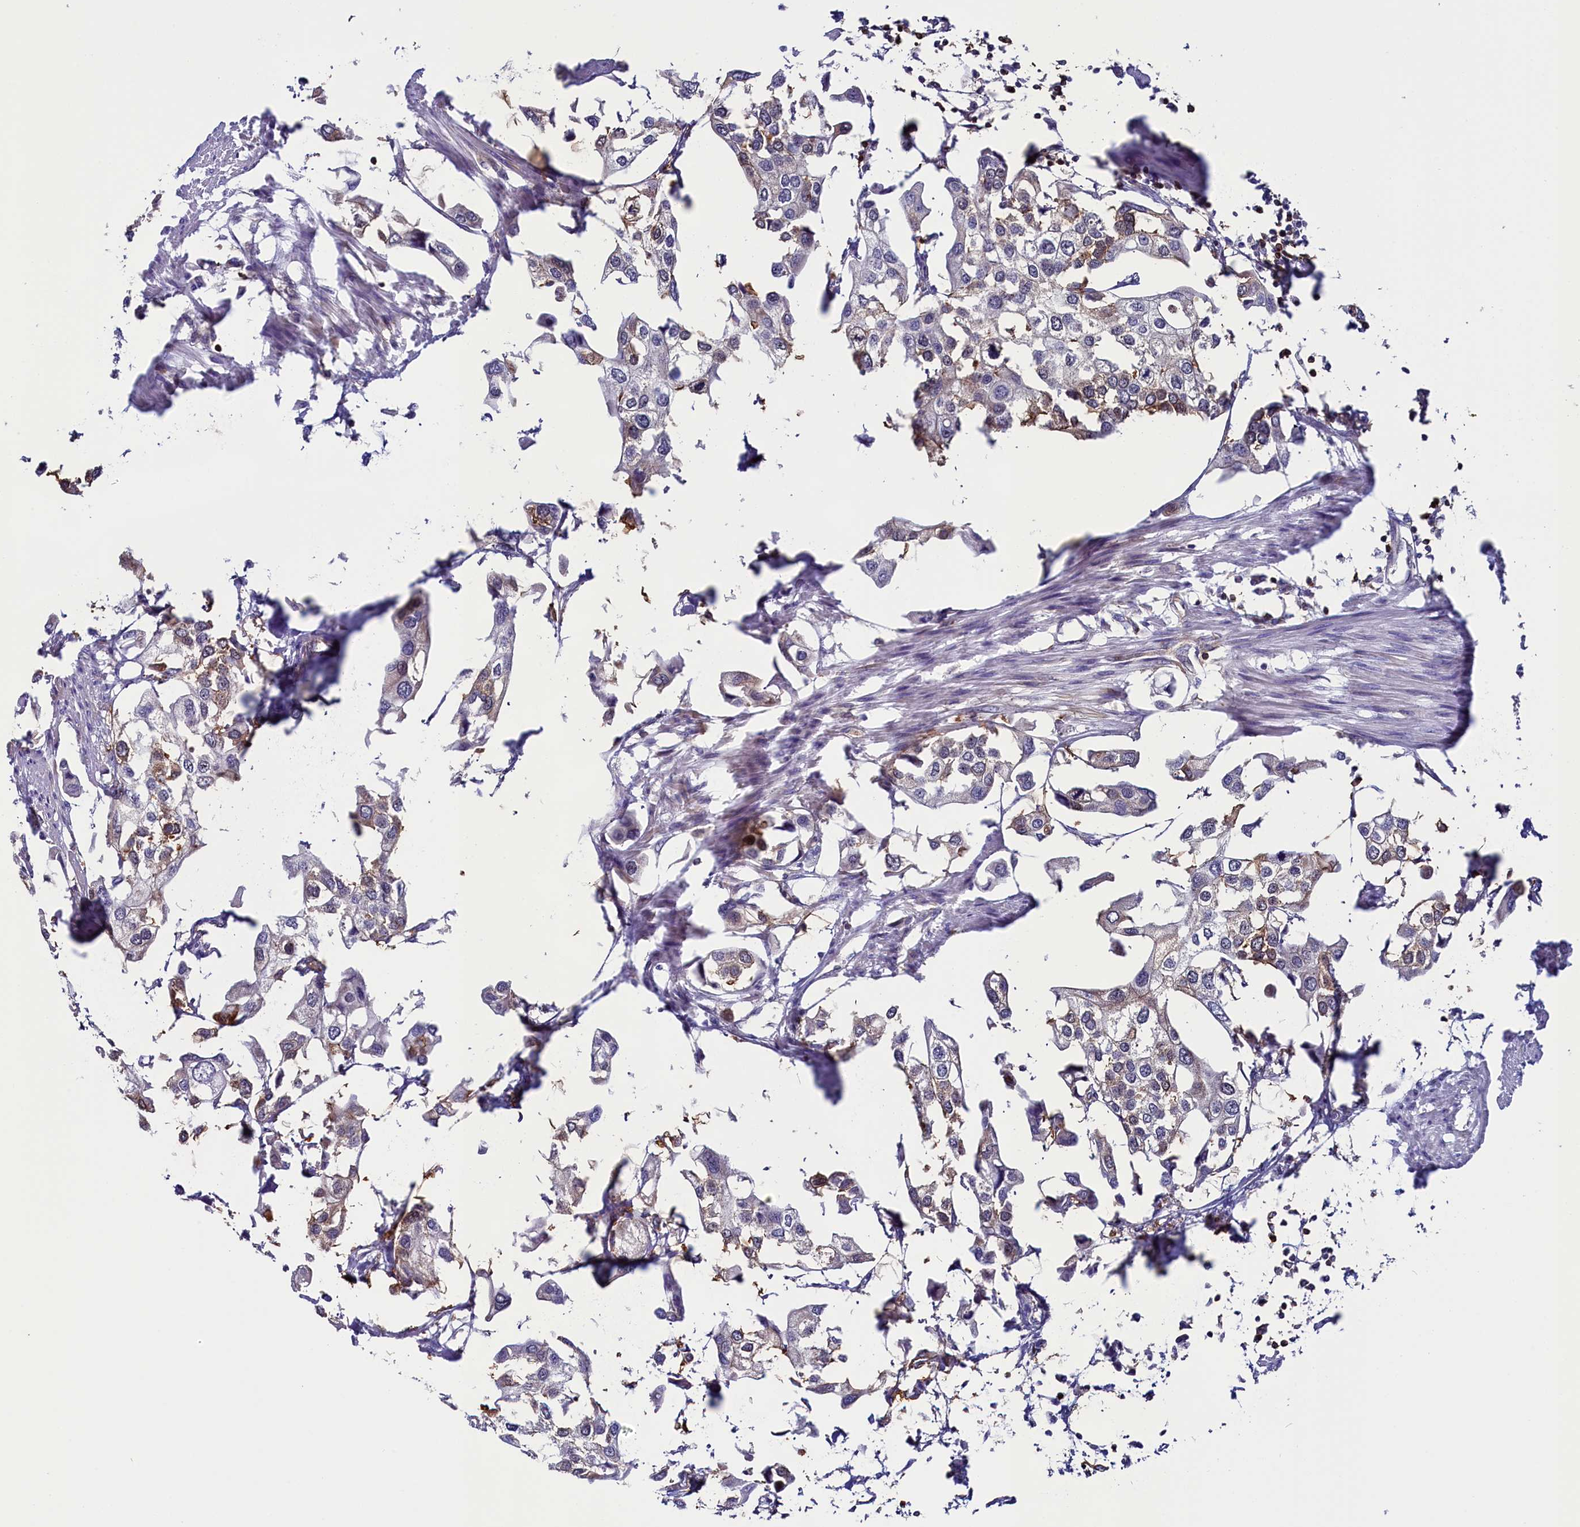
{"staining": {"intensity": "weak", "quantity": "25%-75%", "location": "cytoplasmic/membranous"}, "tissue": "urothelial cancer", "cell_type": "Tumor cells", "image_type": "cancer", "snomed": [{"axis": "morphology", "description": "Urothelial carcinoma, High grade"}, {"axis": "topography", "description": "Urinary bladder"}], "caption": "Urothelial carcinoma (high-grade) stained with DAB immunohistochemistry (IHC) shows low levels of weak cytoplasmic/membranous staining in approximately 25%-75% of tumor cells.", "gene": "CIAPIN1", "patient": {"sex": "male", "age": 64}}